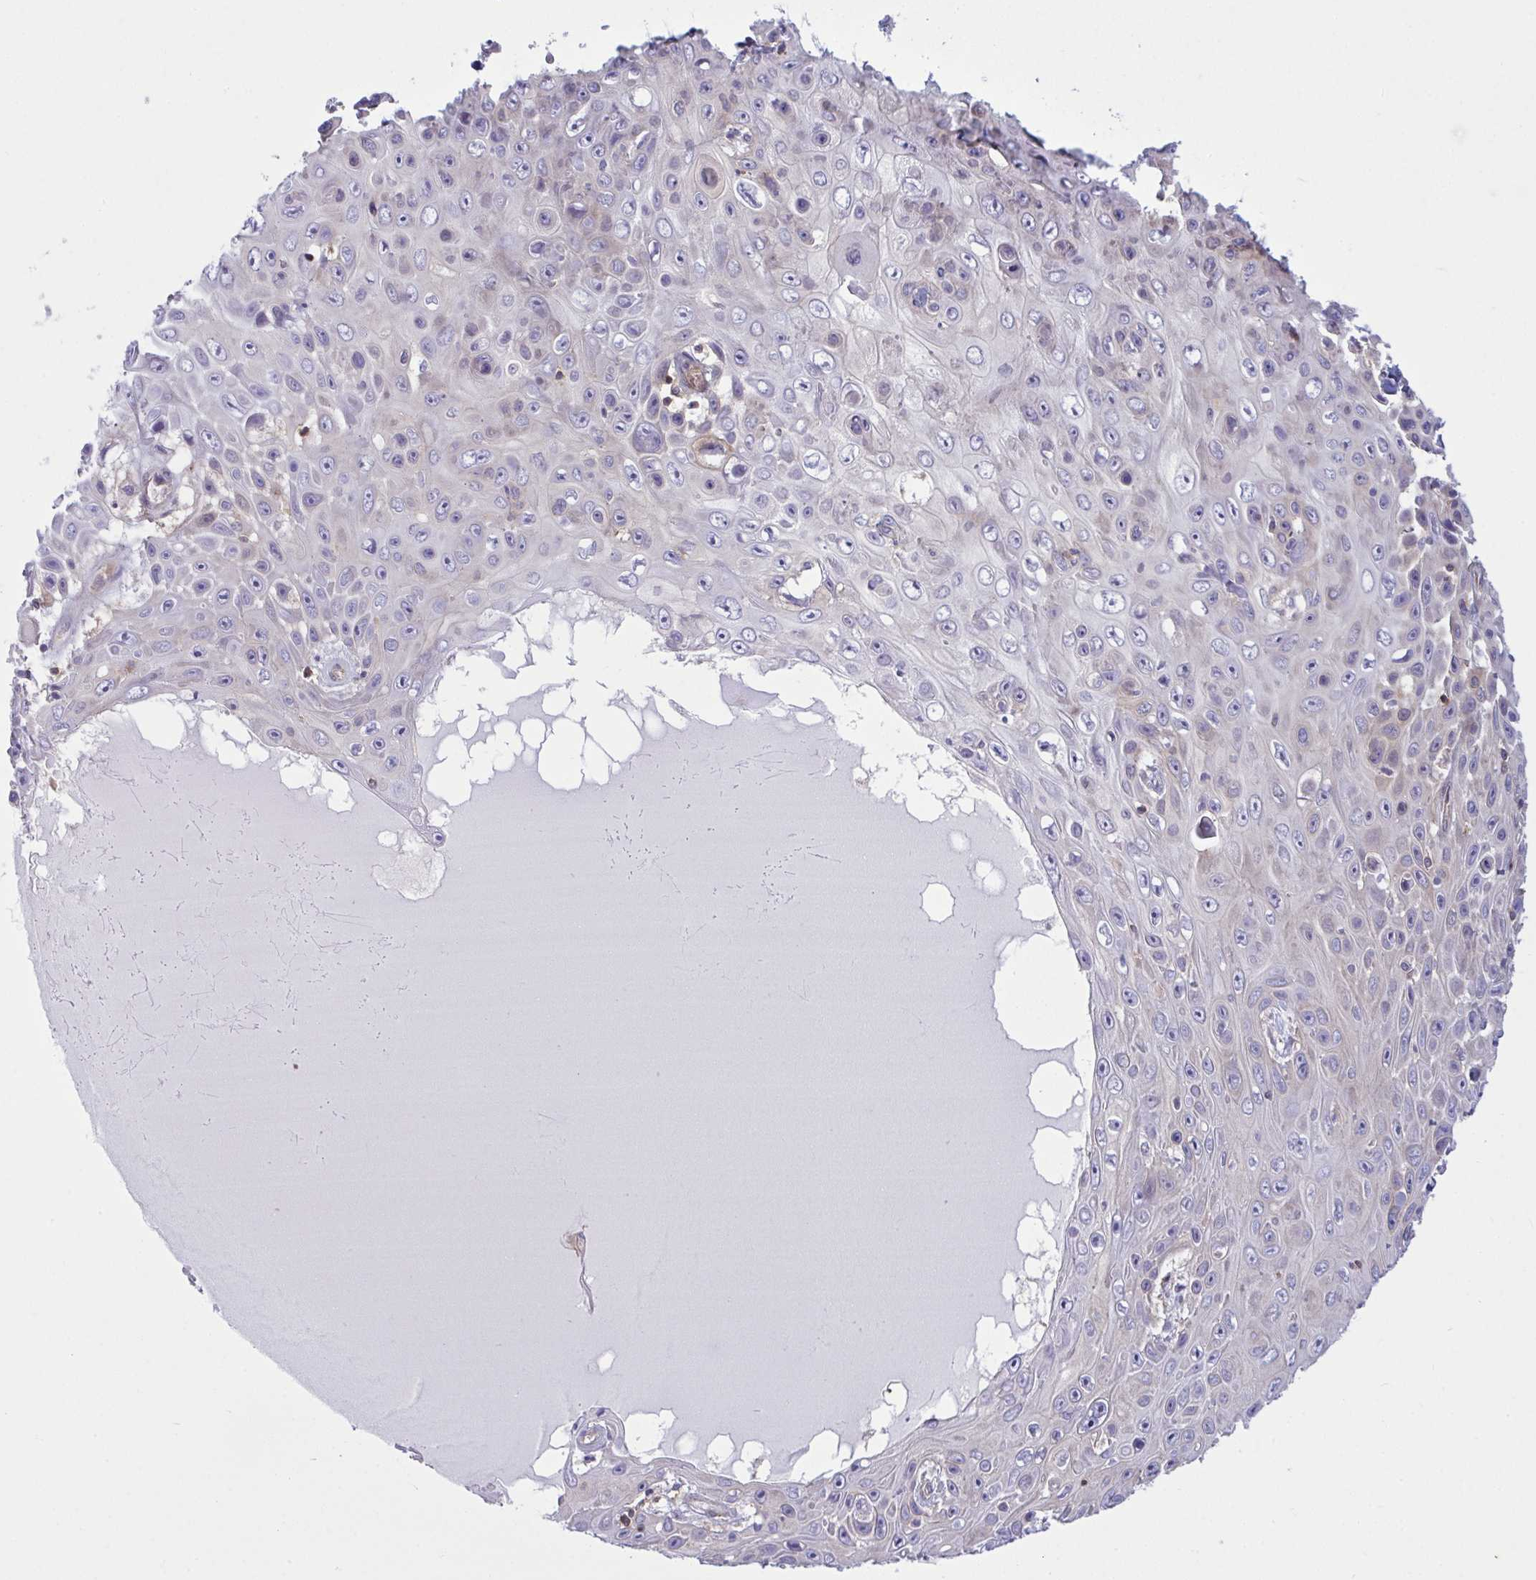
{"staining": {"intensity": "weak", "quantity": "<25%", "location": "cytoplasmic/membranous"}, "tissue": "skin cancer", "cell_type": "Tumor cells", "image_type": "cancer", "snomed": [{"axis": "morphology", "description": "Squamous cell carcinoma, NOS"}, {"axis": "topography", "description": "Skin"}], "caption": "Image shows no significant protein staining in tumor cells of skin squamous cell carcinoma.", "gene": "TSC22D3", "patient": {"sex": "male", "age": 82}}